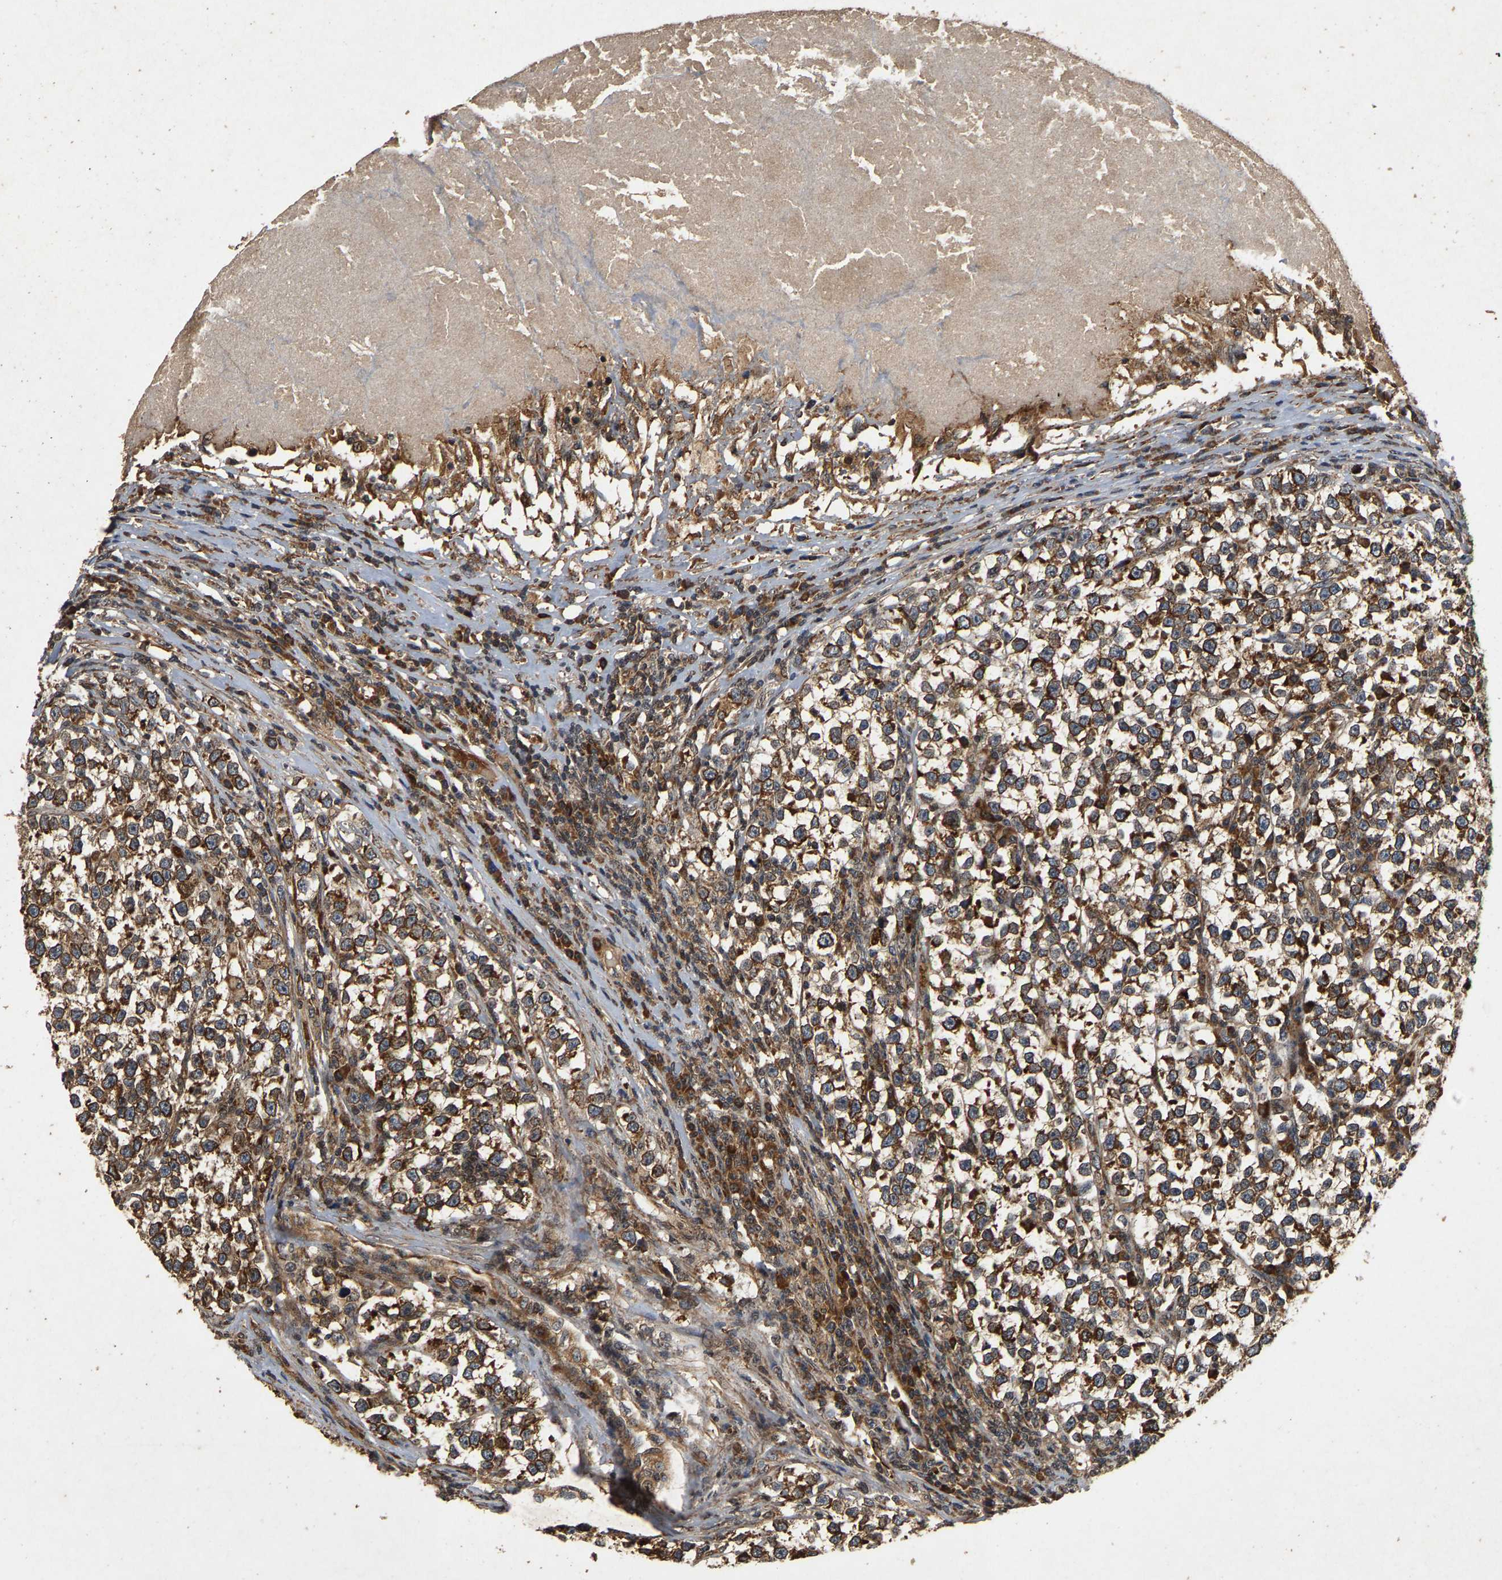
{"staining": {"intensity": "moderate", "quantity": ">75%", "location": "cytoplasmic/membranous"}, "tissue": "testis cancer", "cell_type": "Tumor cells", "image_type": "cancer", "snomed": [{"axis": "morphology", "description": "Normal tissue, NOS"}, {"axis": "morphology", "description": "Seminoma, NOS"}, {"axis": "topography", "description": "Testis"}], "caption": "High-magnification brightfield microscopy of testis cancer stained with DAB (brown) and counterstained with hematoxylin (blue). tumor cells exhibit moderate cytoplasmic/membranous expression is seen in about>75% of cells.", "gene": "CIDEC", "patient": {"sex": "male", "age": 43}}